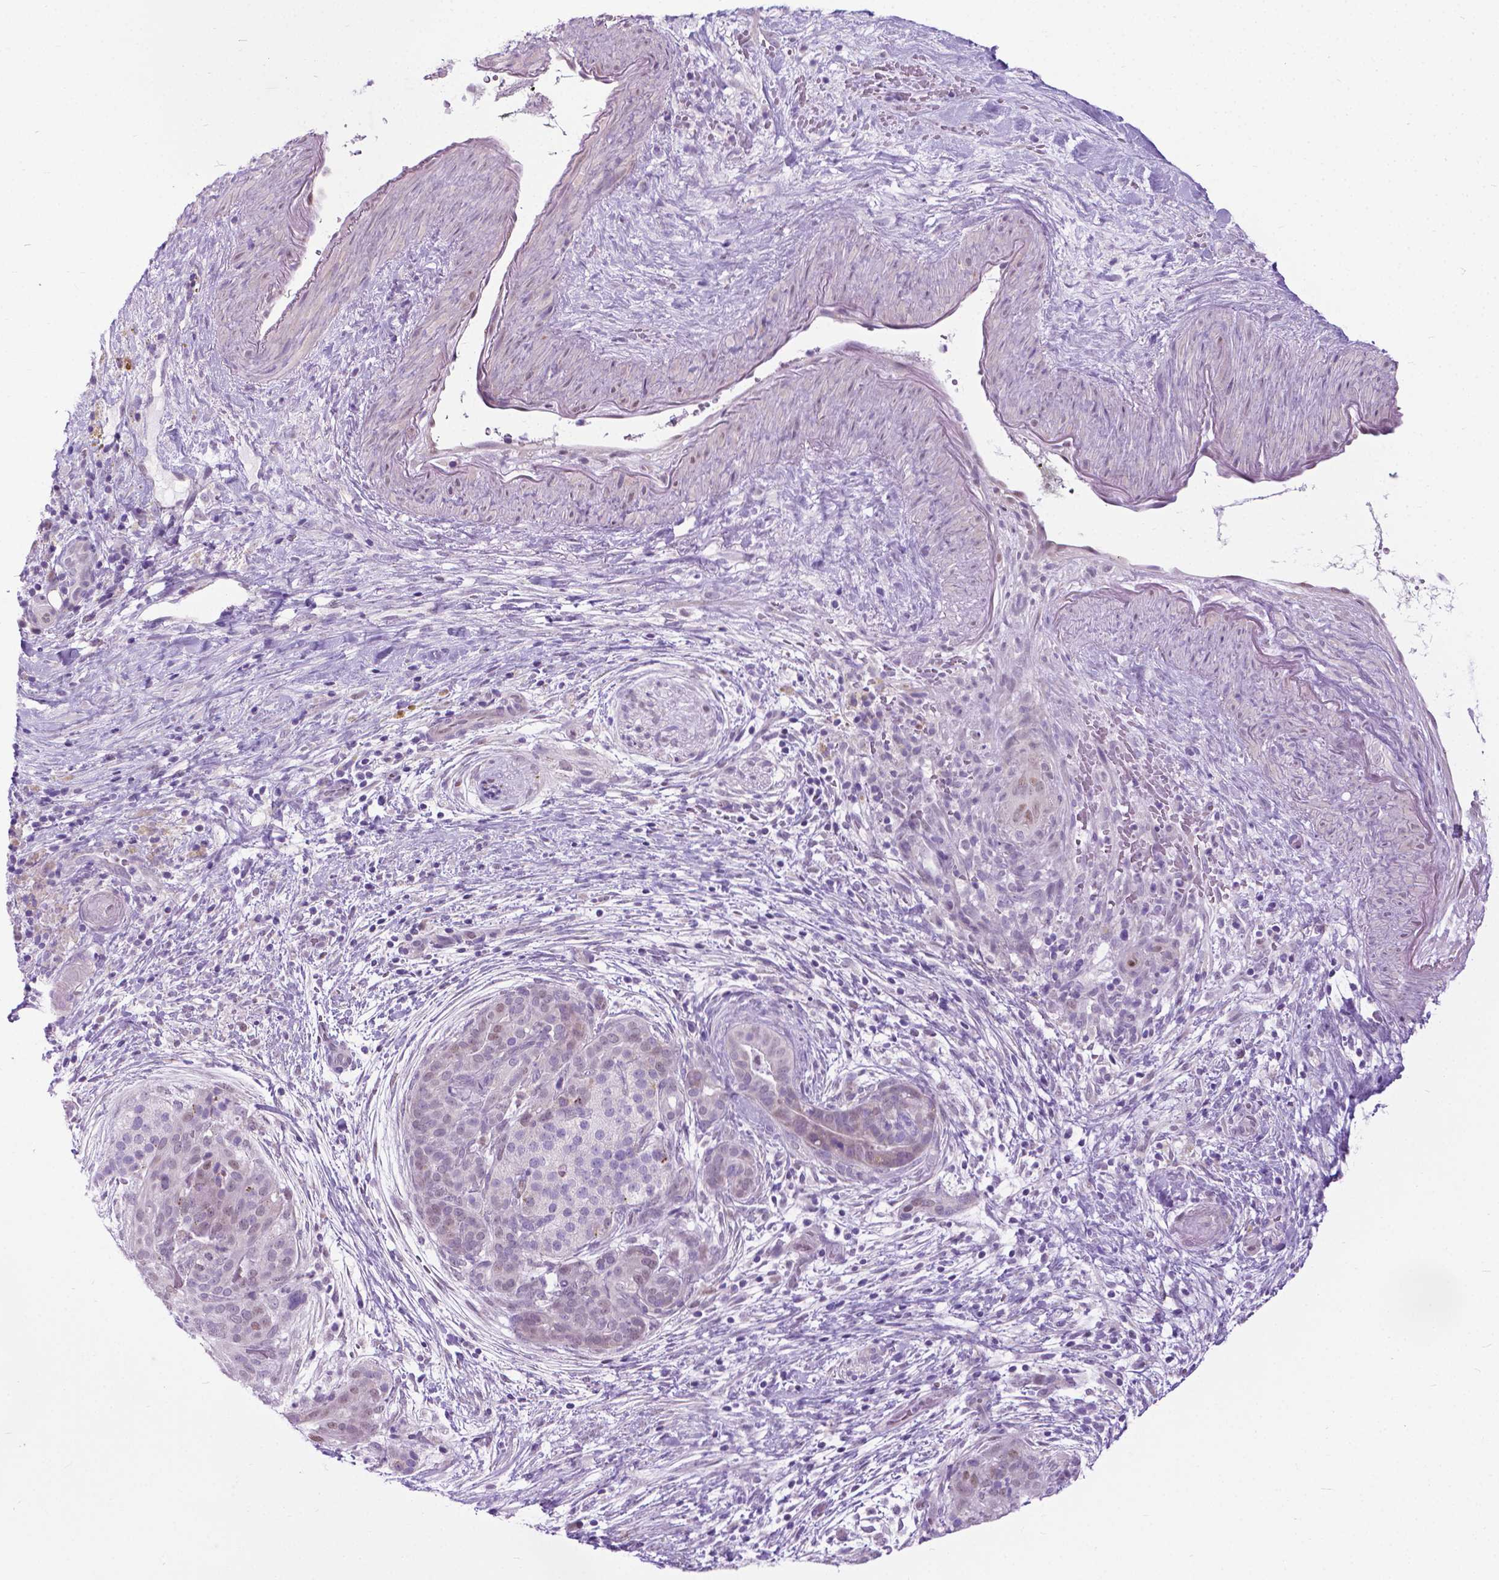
{"staining": {"intensity": "negative", "quantity": "none", "location": "none"}, "tissue": "pancreatic cancer", "cell_type": "Tumor cells", "image_type": "cancer", "snomed": [{"axis": "morphology", "description": "Adenocarcinoma, NOS"}, {"axis": "topography", "description": "Pancreas"}], "caption": "IHC histopathology image of adenocarcinoma (pancreatic) stained for a protein (brown), which reveals no staining in tumor cells. (Brightfield microscopy of DAB (3,3'-diaminobenzidine) IHC at high magnification).", "gene": "APCDD1L", "patient": {"sex": "male", "age": 44}}